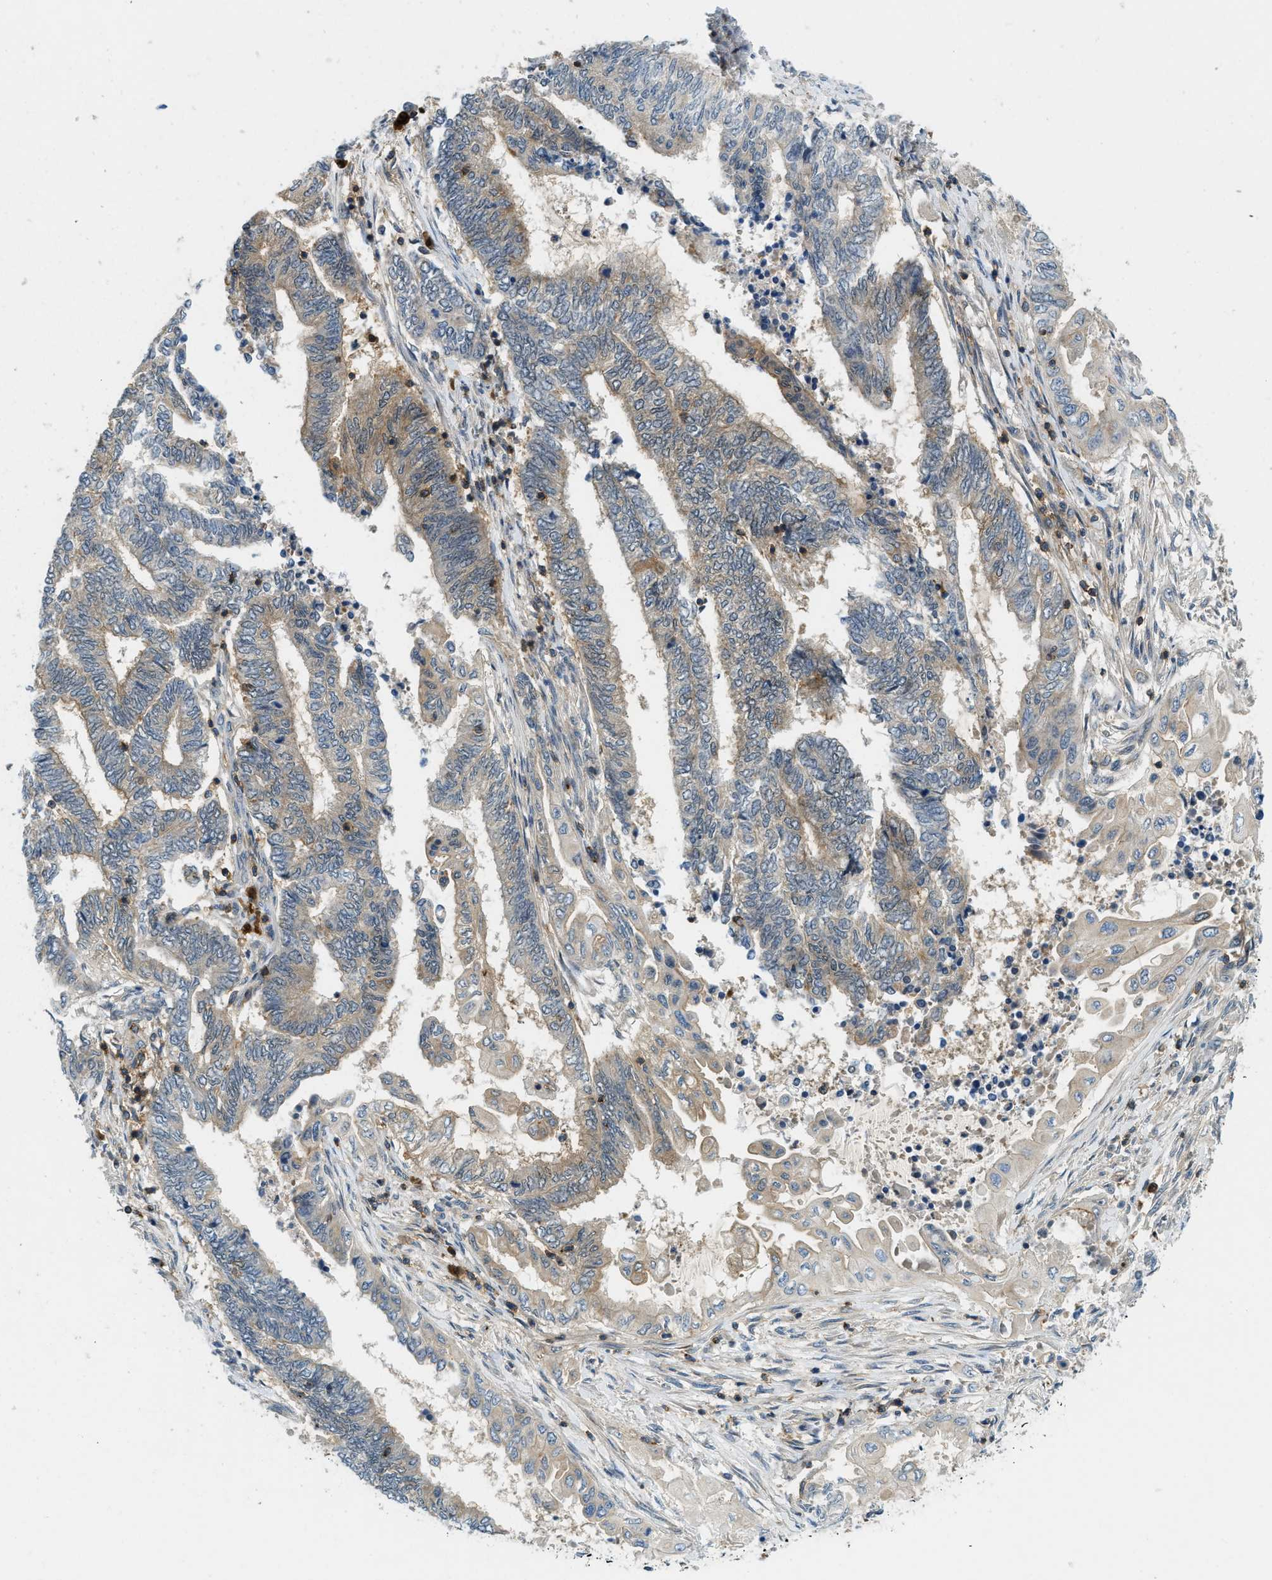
{"staining": {"intensity": "weak", "quantity": ">75%", "location": "cytoplasmic/membranous"}, "tissue": "endometrial cancer", "cell_type": "Tumor cells", "image_type": "cancer", "snomed": [{"axis": "morphology", "description": "Adenocarcinoma, NOS"}, {"axis": "topography", "description": "Uterus"}, {"axis": "topography", "description": "Endometrium"}], "caption": "A micrograph of human adenocarcinoma (endometrial) stained for a protein demonstrates weak cytoplasmic/membranous brown staining in tumor cells. The staining was performed using DAB (3,3'-diaminobenzidine) to visualize the protein expression in brown, while the nuclei were stained in blue with hematoxylin (Magnification: 20x).", "gene": "GMPPB", "patient": {"sex": "female", "age": 70}}